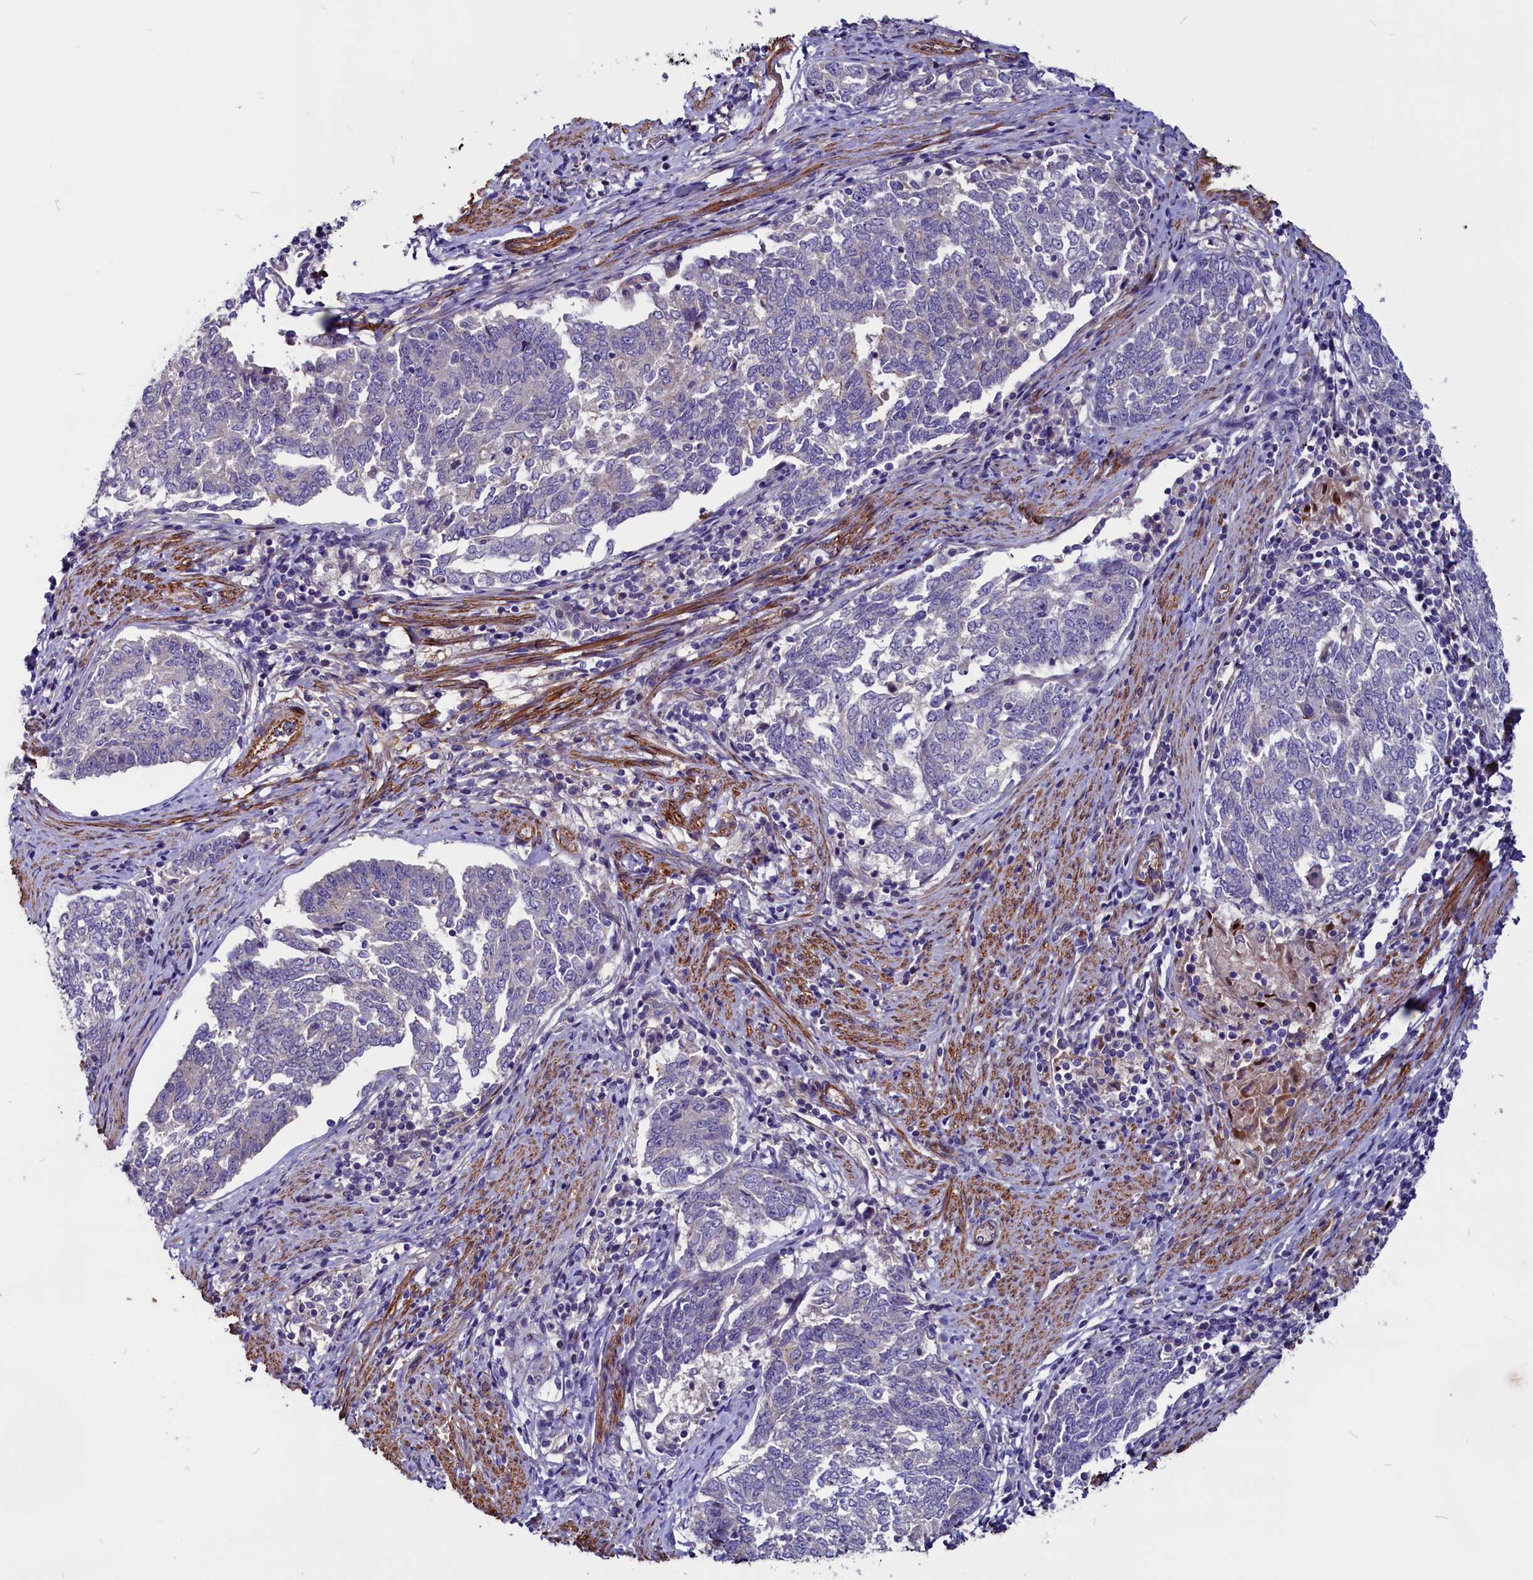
{"staining": {"intensity": "negative", "quantity": "none", "location": "none"}, "tissue": "endometrial cancer", "cell_type": "Tumor cells", "image_type": "cancer", "snomed": [{"axis": "morphology", "description": "Adenocarcinoma, NOS"}, {"axis": "topography", "description": "Endometrium"}], "caption": "Adenocarcinoma (endometrial) stained for a protein using immunohistochemistry shows no expression tumor cells.", "gene": "ZNF749", "patient": {"sex": "female", "age": 80}}